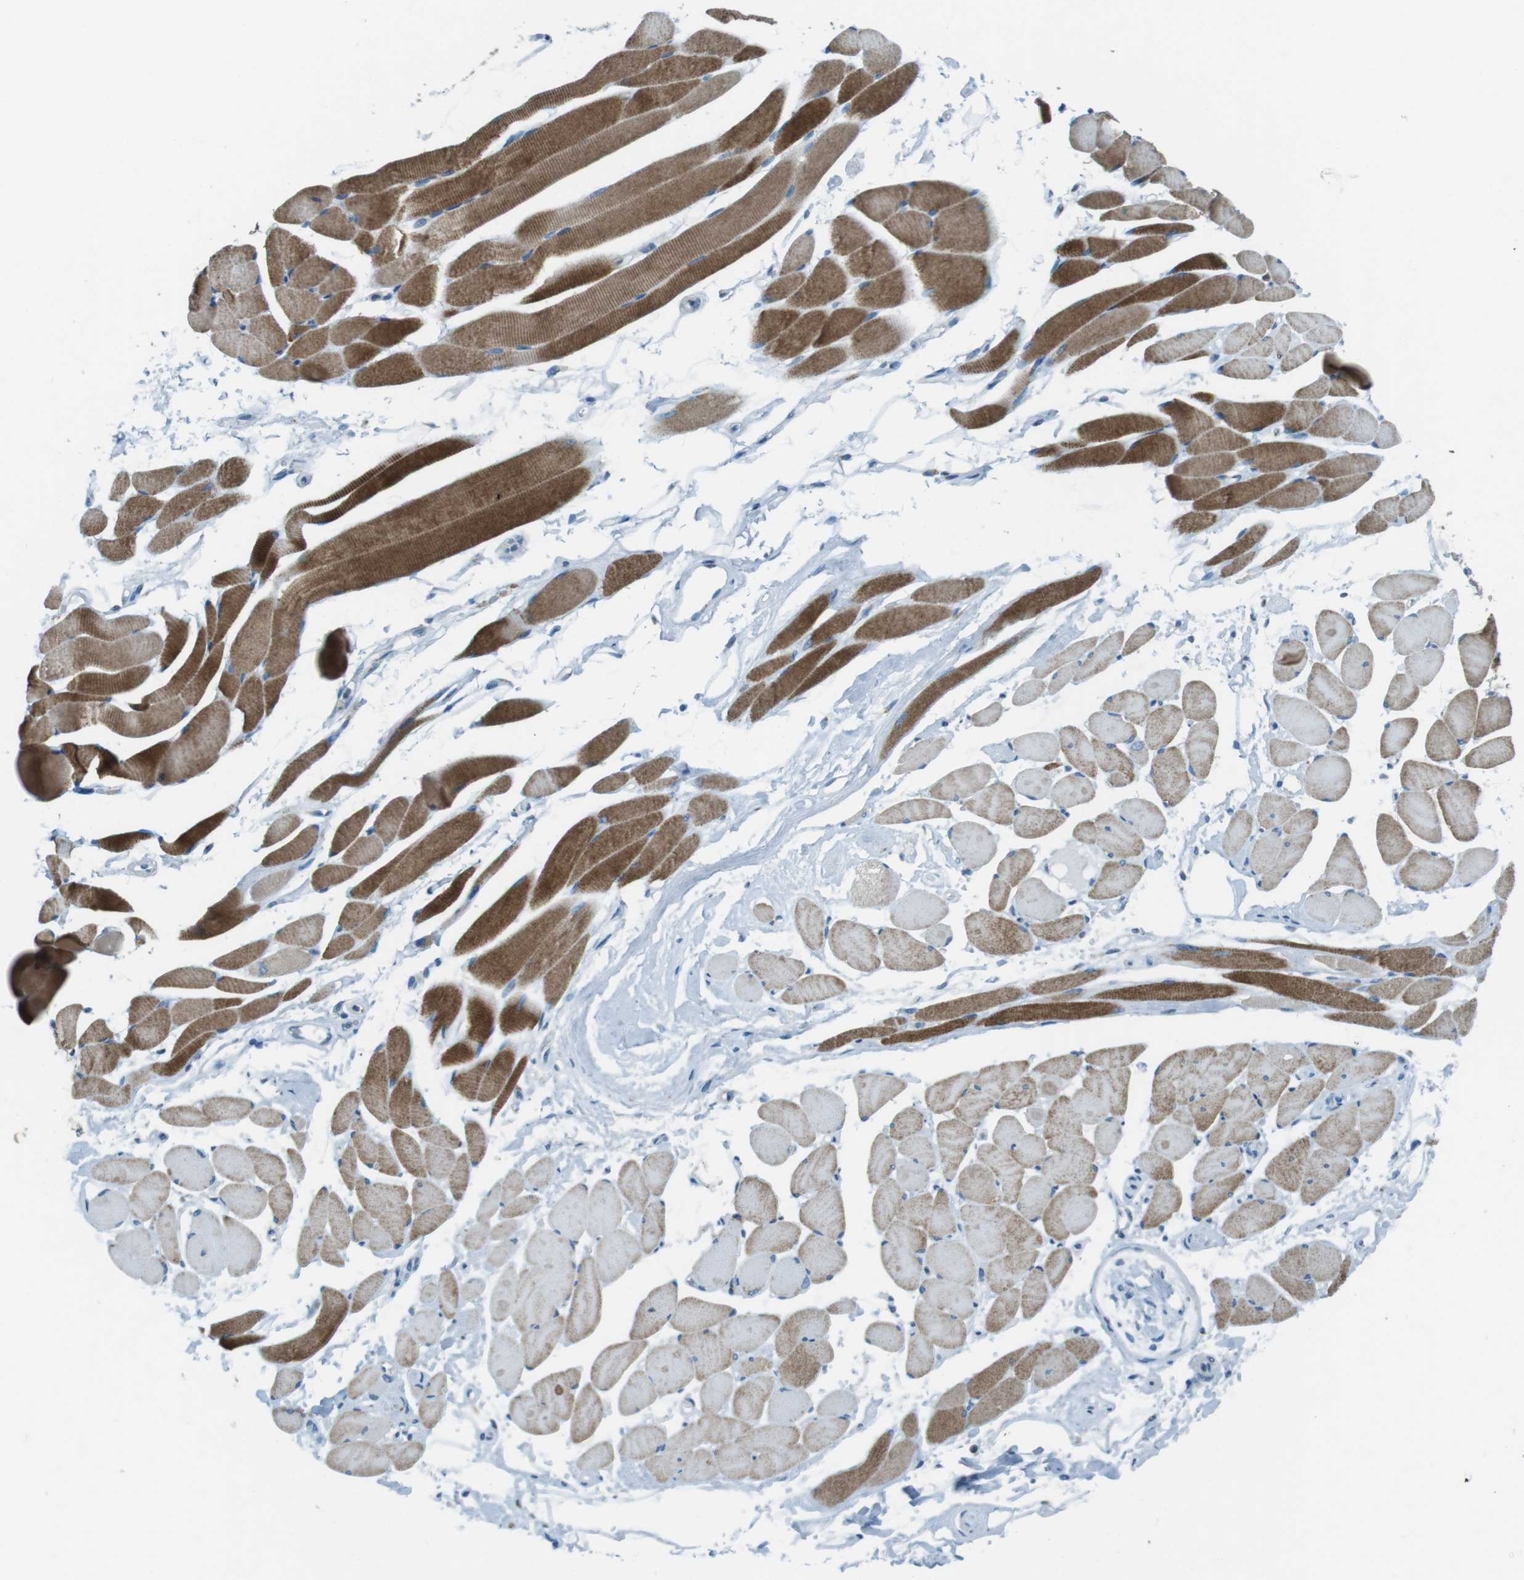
{"staining": {"intensity": "moderate", "quantity": ">75%", "location": "cytoplasmic/membranous"}, "tissue": "skeletal muscle", "cell_type": "Myocytes", "image_type": "normal", "snomed": [{"axis": "morphology", "description": "Normal tissue, NOS"}, {"axis": "topography", "description": "Skeletal muscle"}, {"axis": "topography", "description": "Peripheral nerve tissue"}], "caption": "Unremarkable skeletal muscle displays moderate cytoplasmic/membranous expression in approximately >75% of myocytes (DAB (3,3'-diaminobenzidine) = brown stain, brightfield microscopy at high magnification)..", "gene": "TXNDC15", "patient": {"sex": "female", "age": 84}}